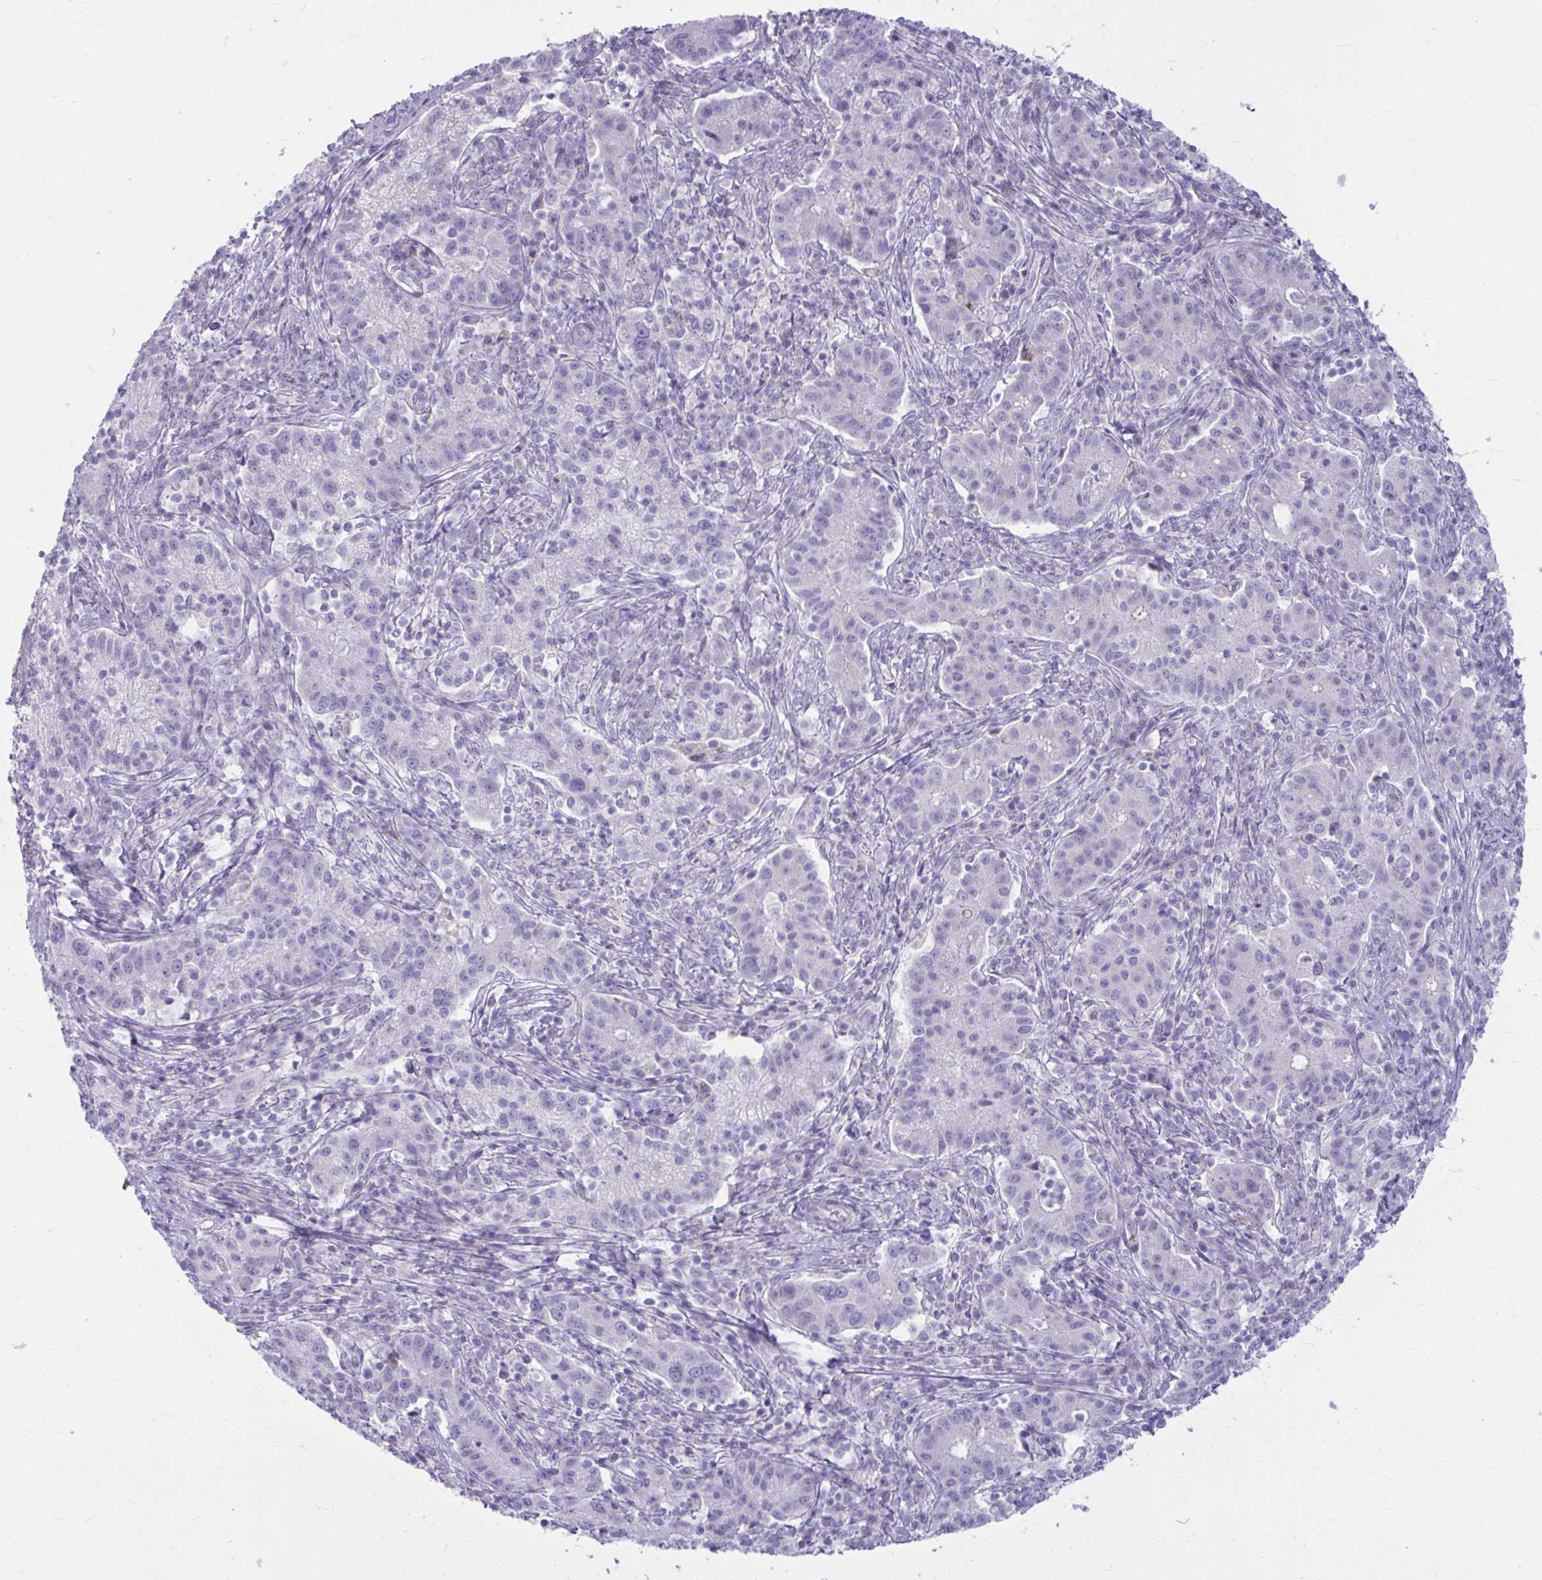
{"staining": {"intensity": "negative", "quantity": "none", "location": "none"}, "tissue": "cervical cancer", "cell_type": "Tumor cells", "image_type": "cancer", "snomed": [{"axis": "morphology", "description": "Normal tissue, NOS"}, {"axis": "morphology", "description": "Adenocarcinoma, NOS"}, {"axis": "topography", "description": "Cervix"}], "caption": "IHC of cervical cancer (adenocarcinoma) shows no staining in tumor cells. (DAB (3,3'-diaminobenzidine) IHC visualized using brightfield microscopy, high magnification).", "gene": "MSMO1", "patient": {"sex": "female", "age": 44}}